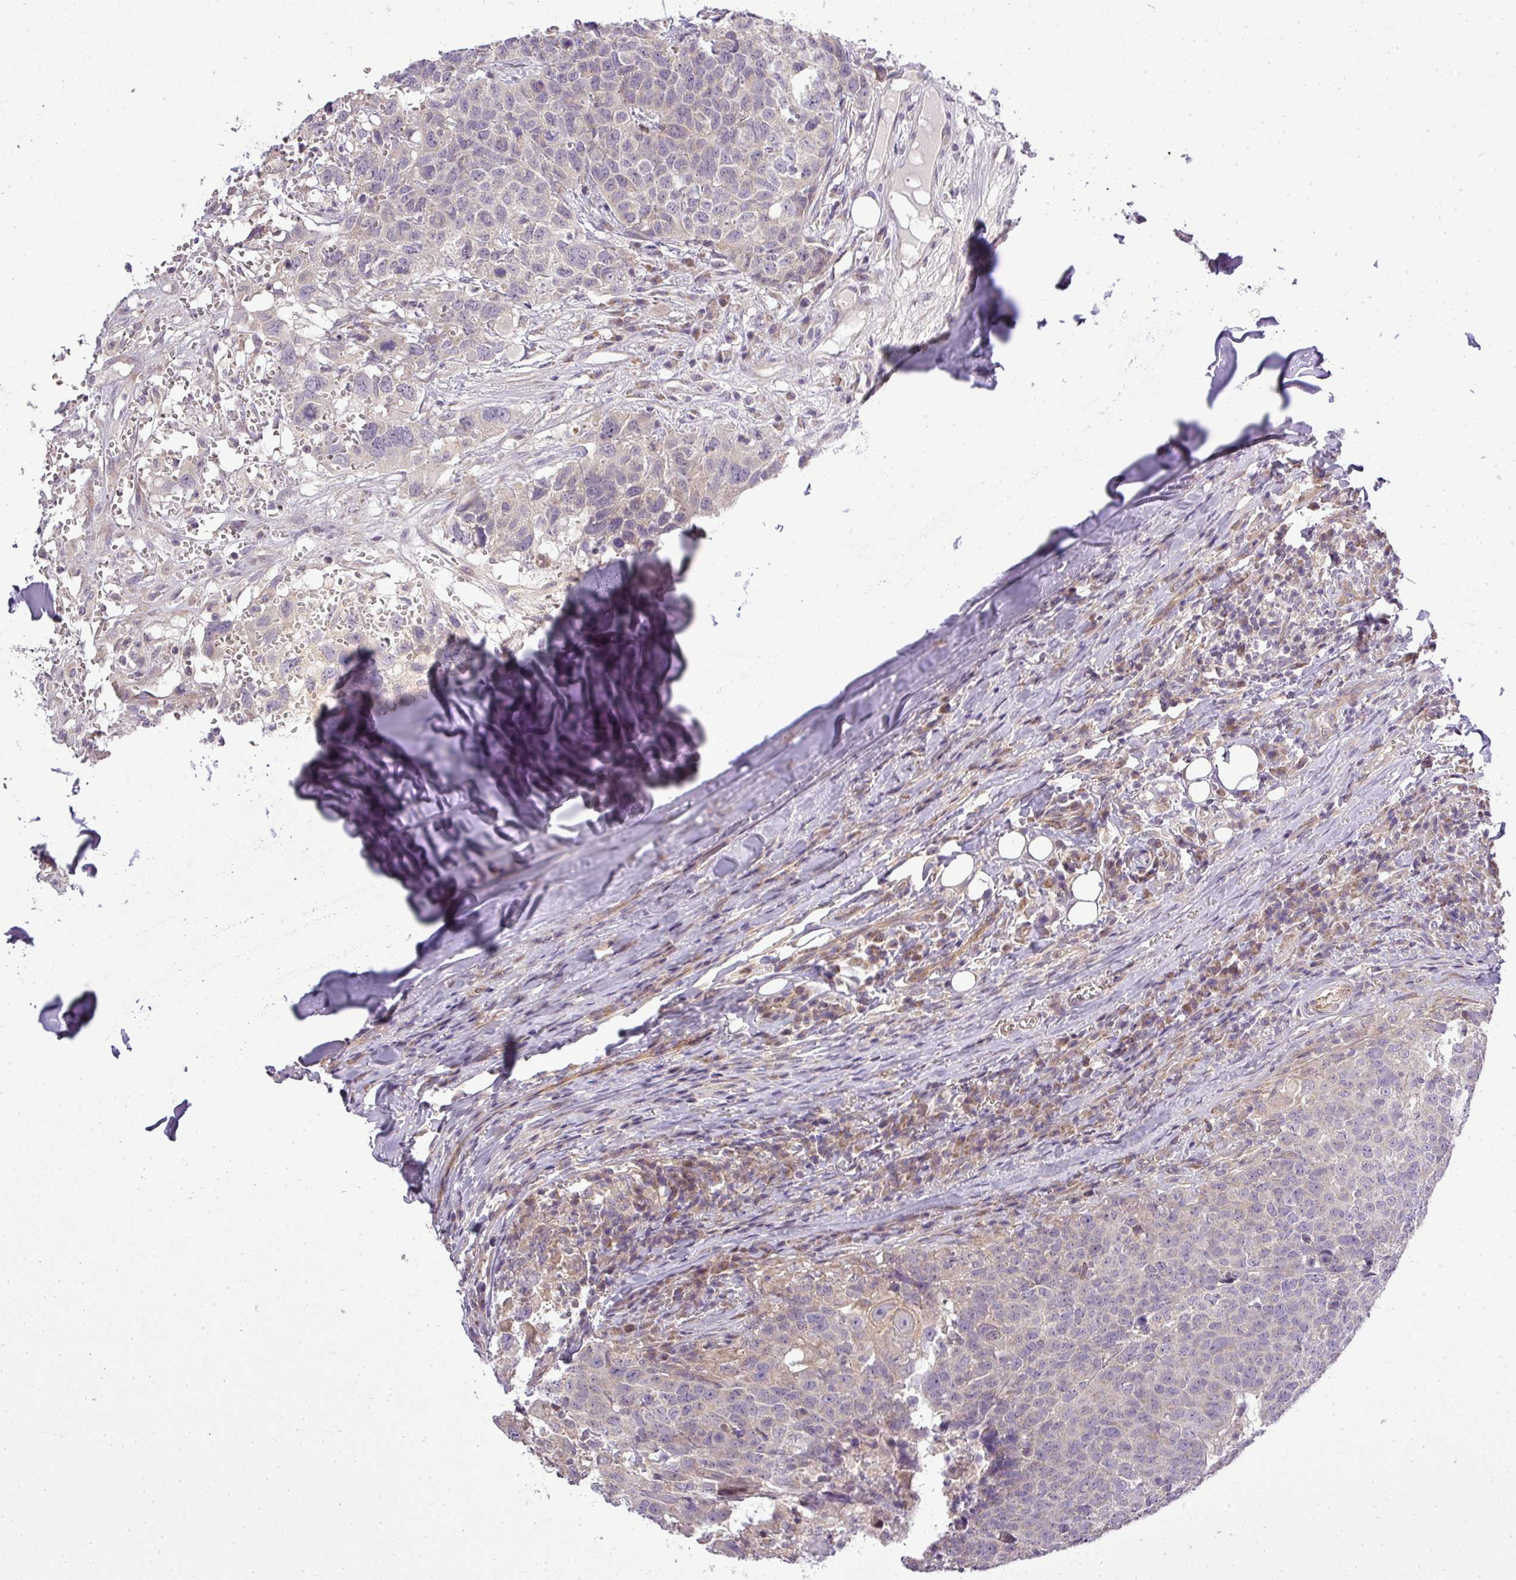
{"staining": {"intensity": "negative", "quantity": "none", "location": "none"}, "tissue": "head and neck cancer", "cell_type": "Tumor cells", "image_type": "cancer", "snomed": [{"axis": "morphology", "description": "Normal tissue, NOS"}, {"axis": "morphology", "description": "Squamous cell carcinoma, NOS"}, {"axis": "topography", "description": "Skeletal muscle"}, {"axis": "topography", "description": "Vascular tissue"}, {"axis": "topography", "description": "Peripheral nerve tissue"}, {"axis": "topography", "description": "Head-Neck"}], "caption": "Protein analysis of head and neck cancer (squamous cell carcinoma) demonstrates no significant expression in tumor cells.", "gene": "ZDHHC1", "patient": {"sex": "male", "age": 66}}